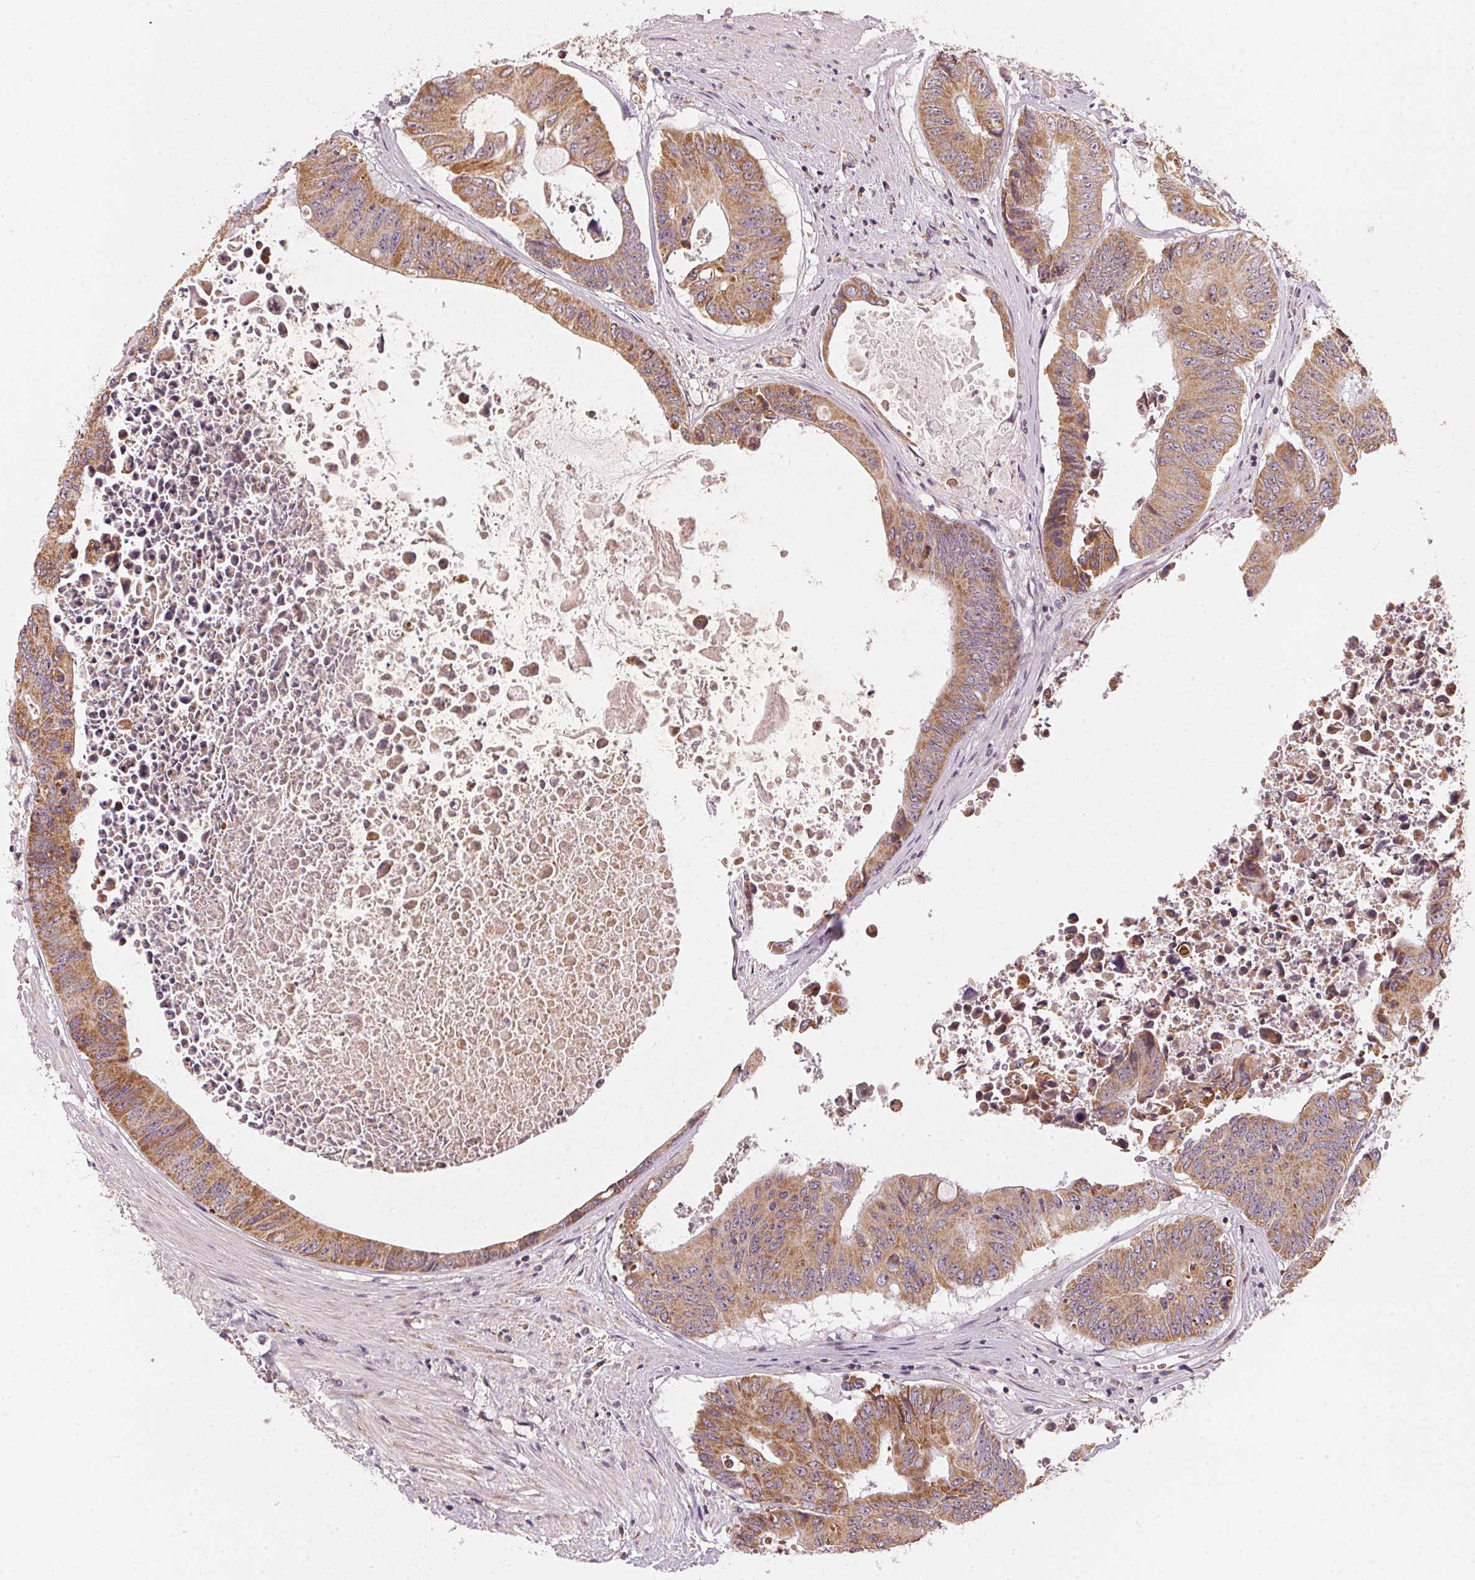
{"staining": {"intensity": "moderate", "quantity": ">75%", "location": "cytoplasmic/membranous"}, "tissue": "colorectal cancer", "cell_type": "Tumor cells", "image_type": "cancer", "snomed": [{"axis": "morphology", "description": "Adenocarcinoma, NOS"}, {"axis": "topography", "description": "Rectum"}], "caption": "A high-resolution histopathology image shows IHC staining of colorectal cancer (adenocarcinoma), which shows moderate cytoplasmic/membranous positivity in about >75% of tumor cells.", "gene": "MATCAP1", "patient": {"sex": "male", "age": 59}}